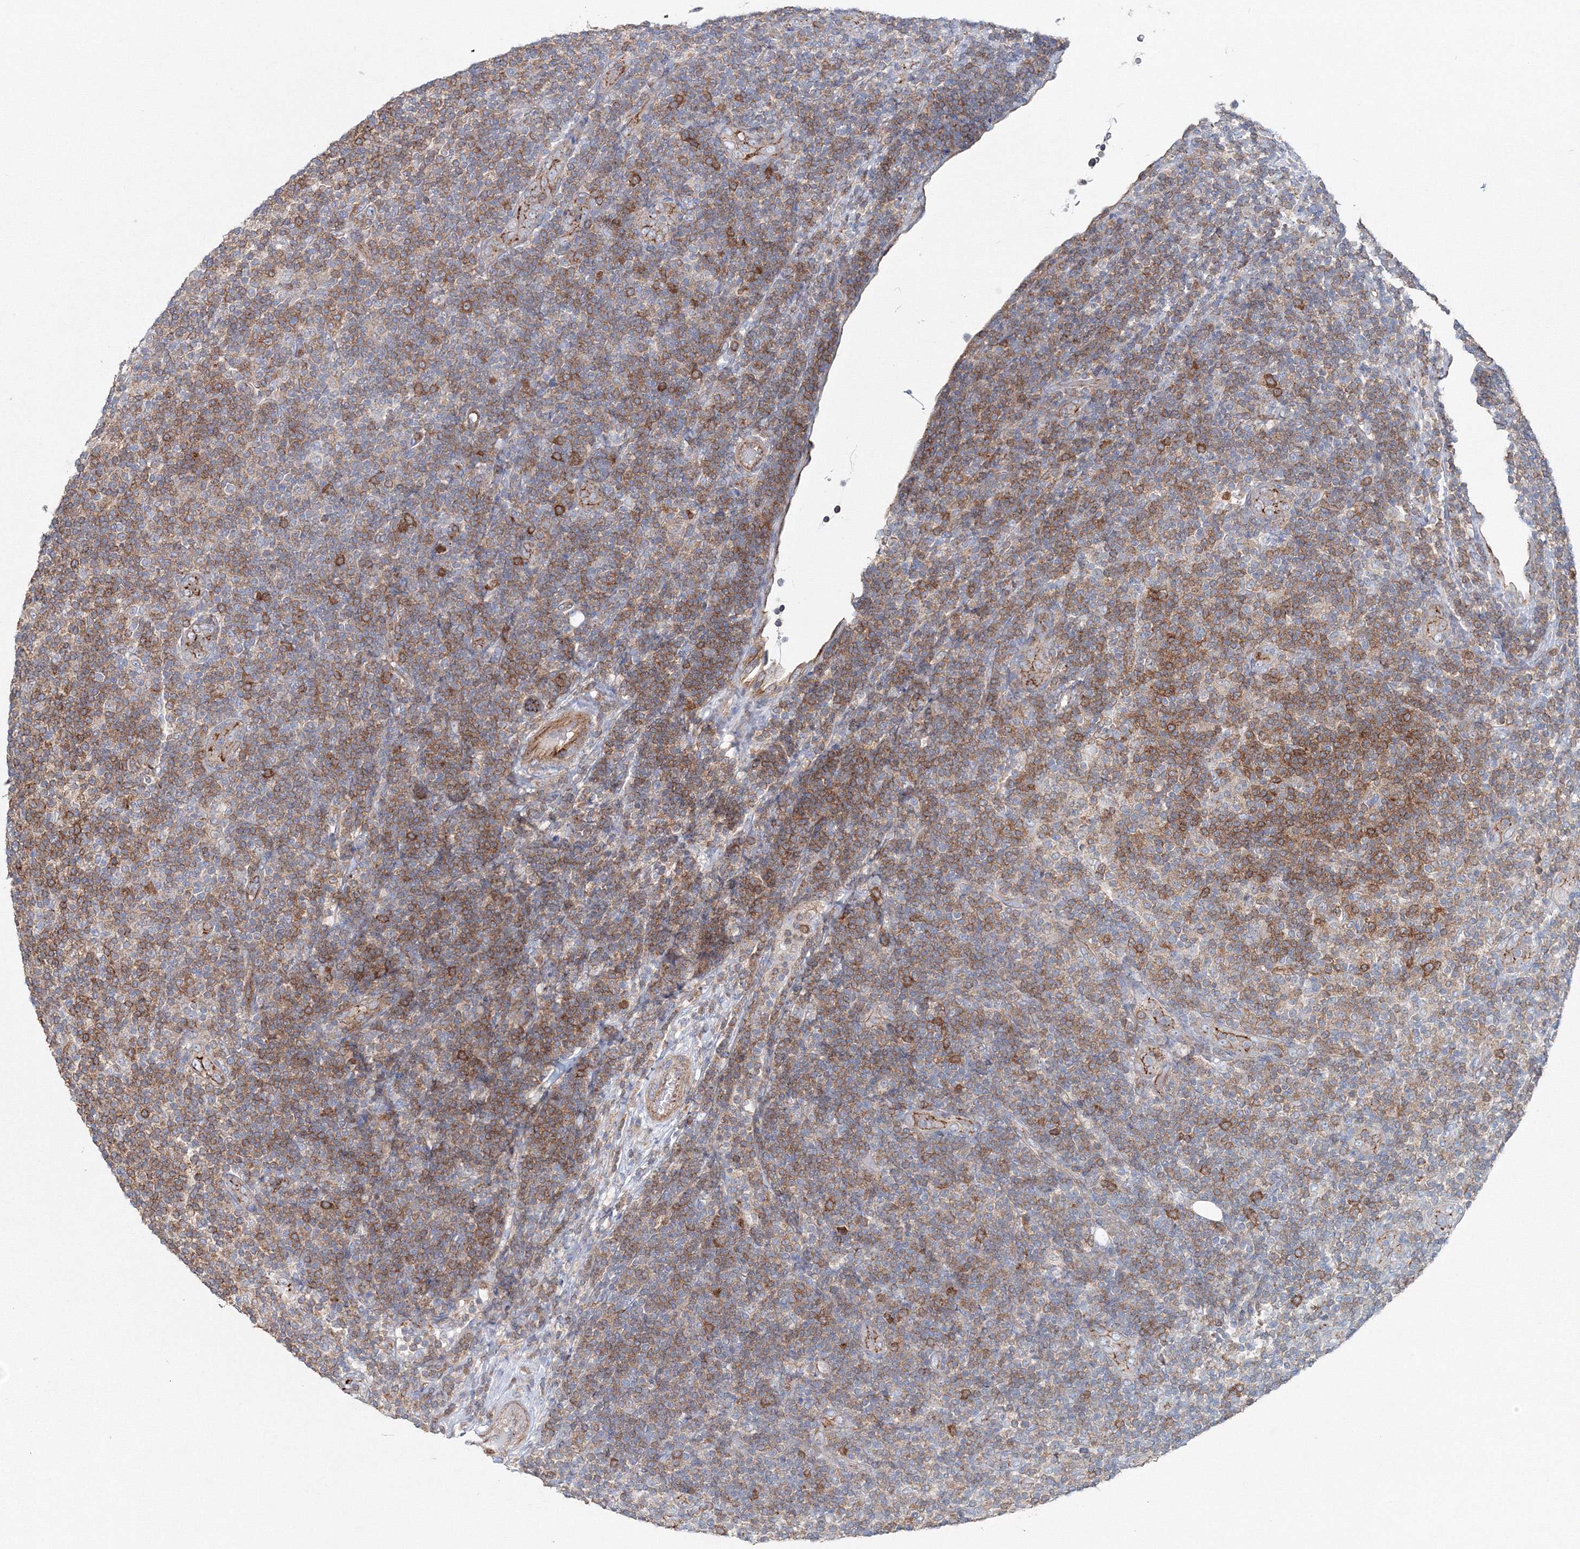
{"staining": {"intensity": "moderate", "quantity": "25%-75%", "location": "cytoplasmic/membranous"}, "tissue": "lymphoma", "cell_type": "Tumor cells", "image_type": "cancer", "snomed": [{"axis": "morphology", "description": "Malignant lymphoma, non-Hodgkin's type, Low grade"}, {"axis": "topography", "description": "Lymph node"}], "caption": "Tumor cells demonstrate medium levels of moderate cytoplasmic/membranous staining in approximately 25%-75% of cells in malignant lymphoma, non-Hodgkin's type (low-grade).", "gene": "GGA2", "patient": {"sex": "male", "age": 83}}